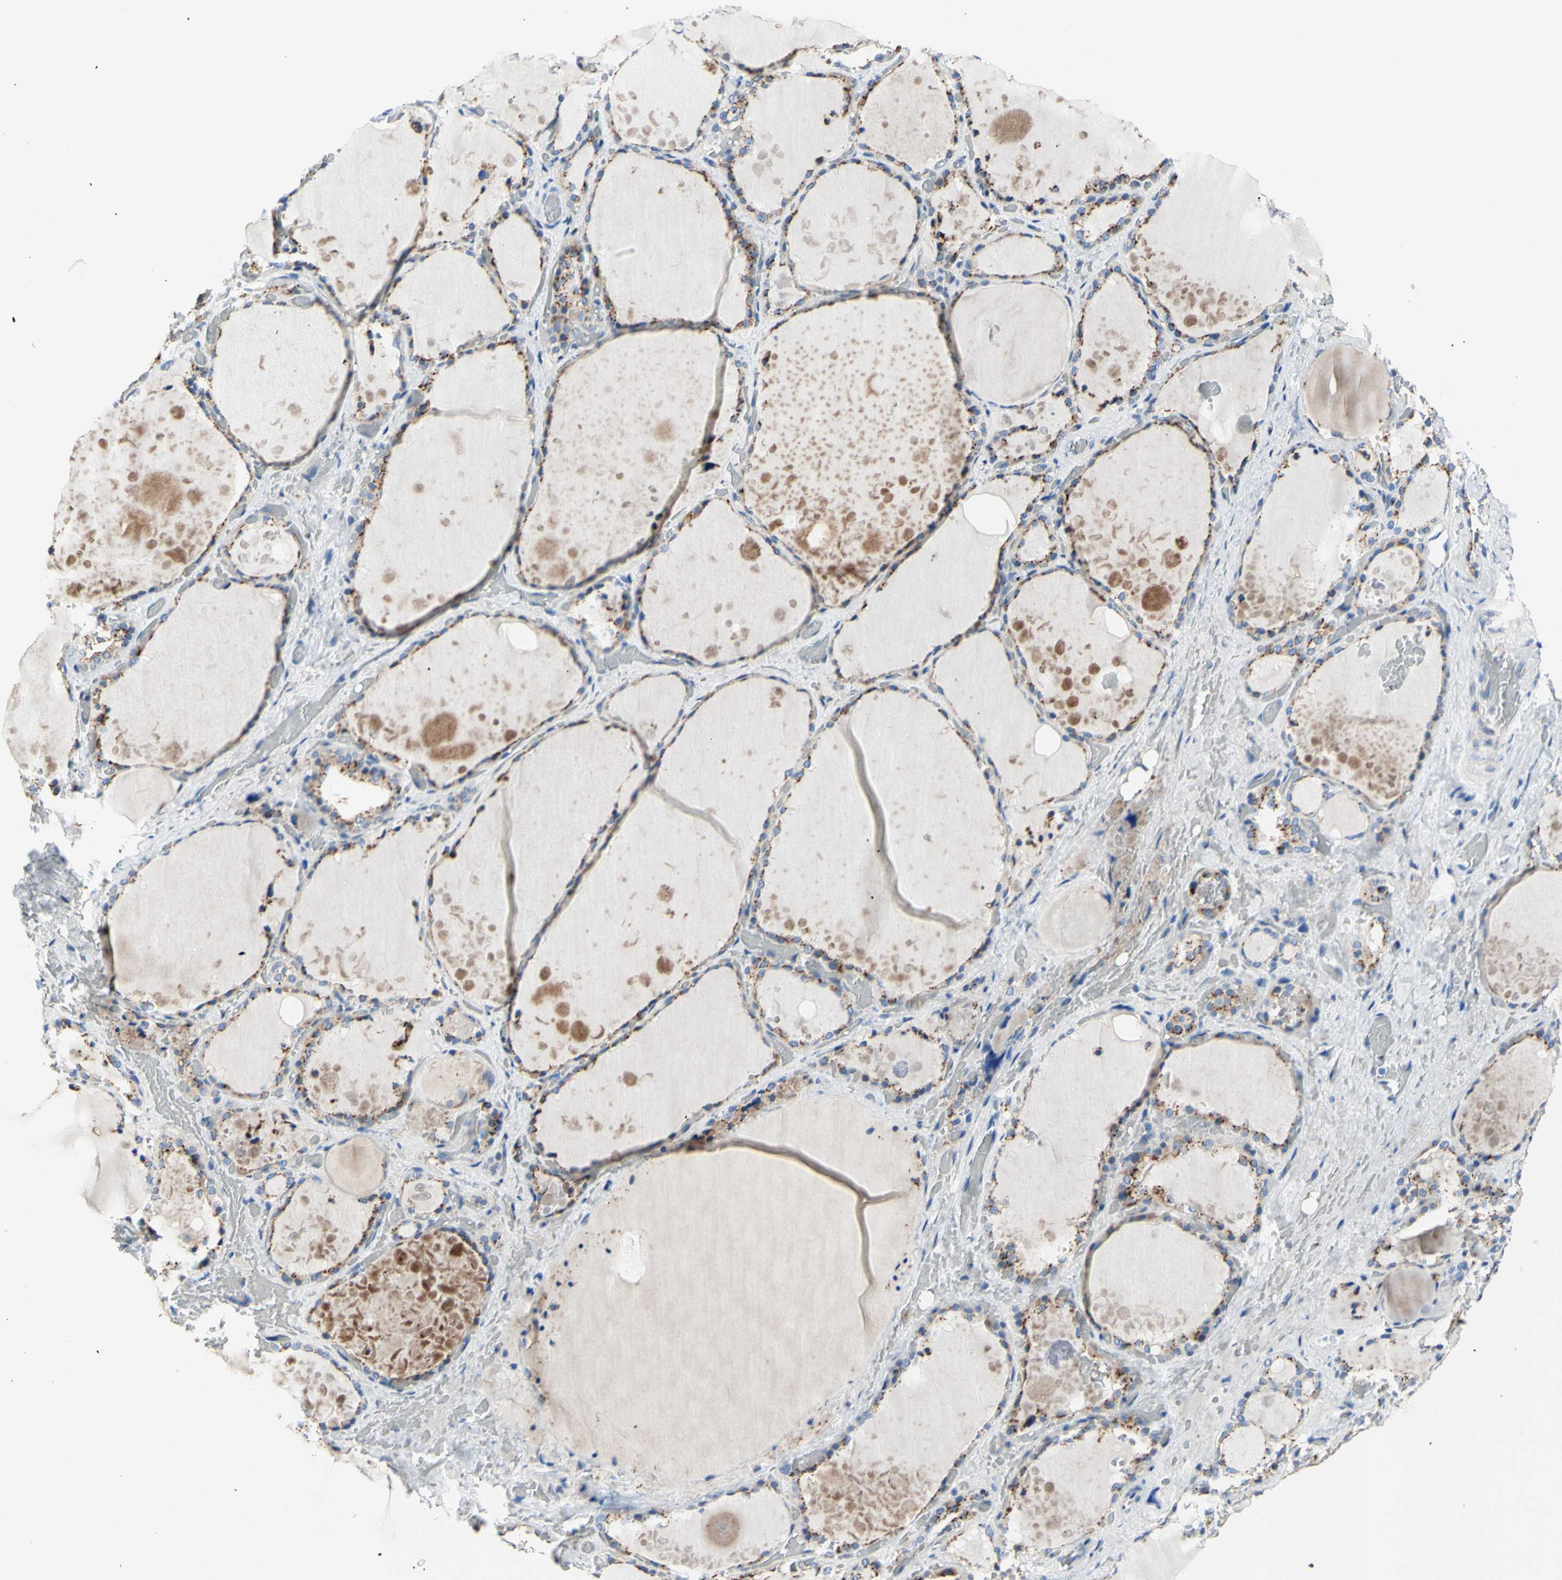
{"staining": {"intensity": "weak", "quantity": "25%-75%", "location": "cytoplasmic/membranous"}, "tissue": "thyroid gland", "cell_type": "Glandular cells", "image_type": "normal", "snomed": [{"axis": "morphology", "description": "Normal tissue, NOS"}, {"axis": "topography", "description": "Thyroid gland"}], "caption": "Protein staining shows weak cytoplasmic/membranous positivity in approximately 25%-75% of glandular cells in unremarkable thyroid gland.", "gene": "GALNT2", "patient": {"sex": "male", "age": 61}}